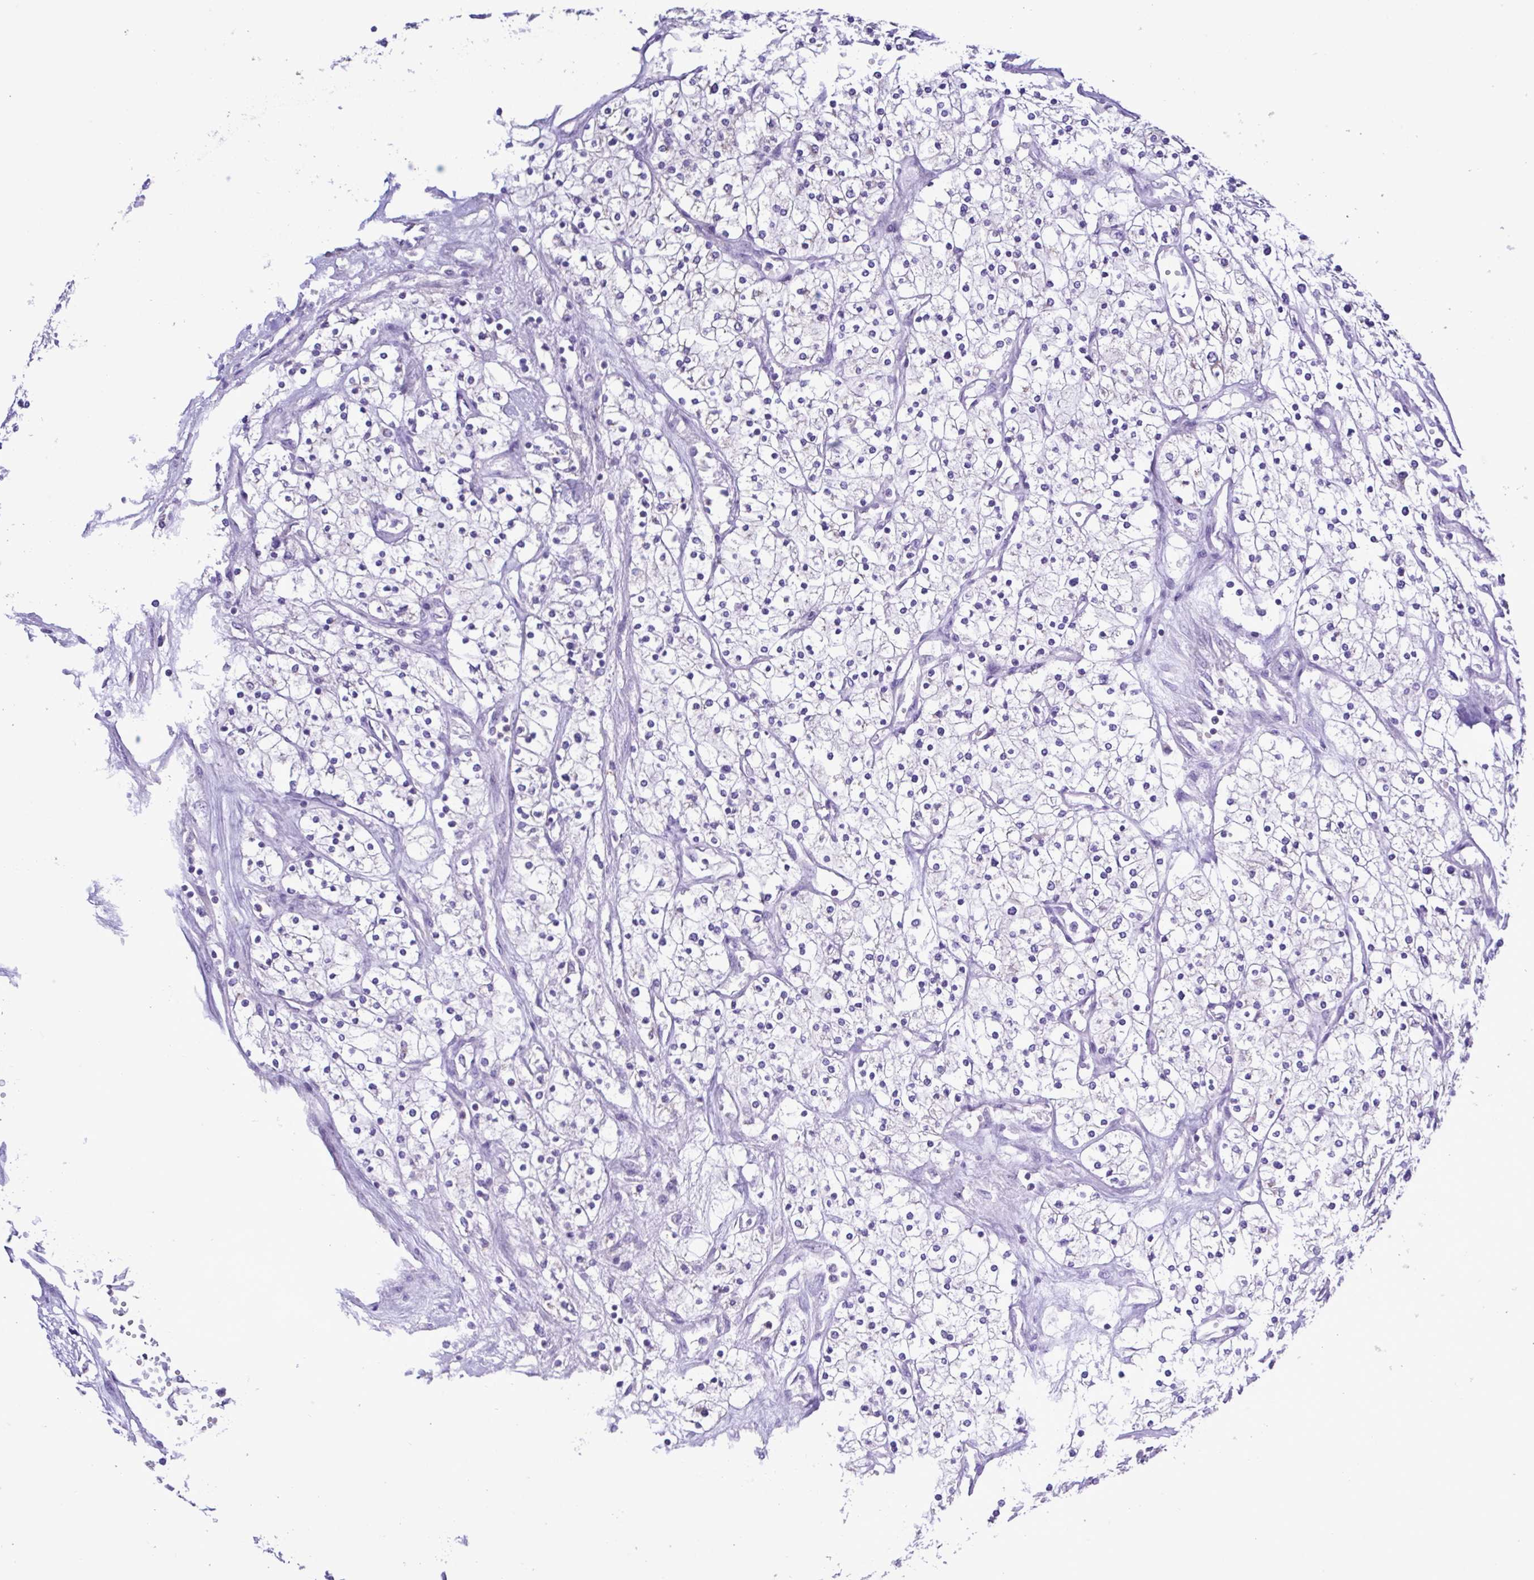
{"staining": {"intensity": "negative", "quantity": "none", "location": "none"}, "tissue": "renal cancer", "cell_type": "Tumor cells", "image_type": "cancer", "snomed": [{"axis": "morphology", "description": "Adenocarcinoma, NOS"}, {"axis": "topography", "description": "Kidney"}], "caption": "IHC of renal cancer reveals no staining in tumor cells.", "gene": "PLA2G4E", "patient": {"sex": "male", "age": 80}}